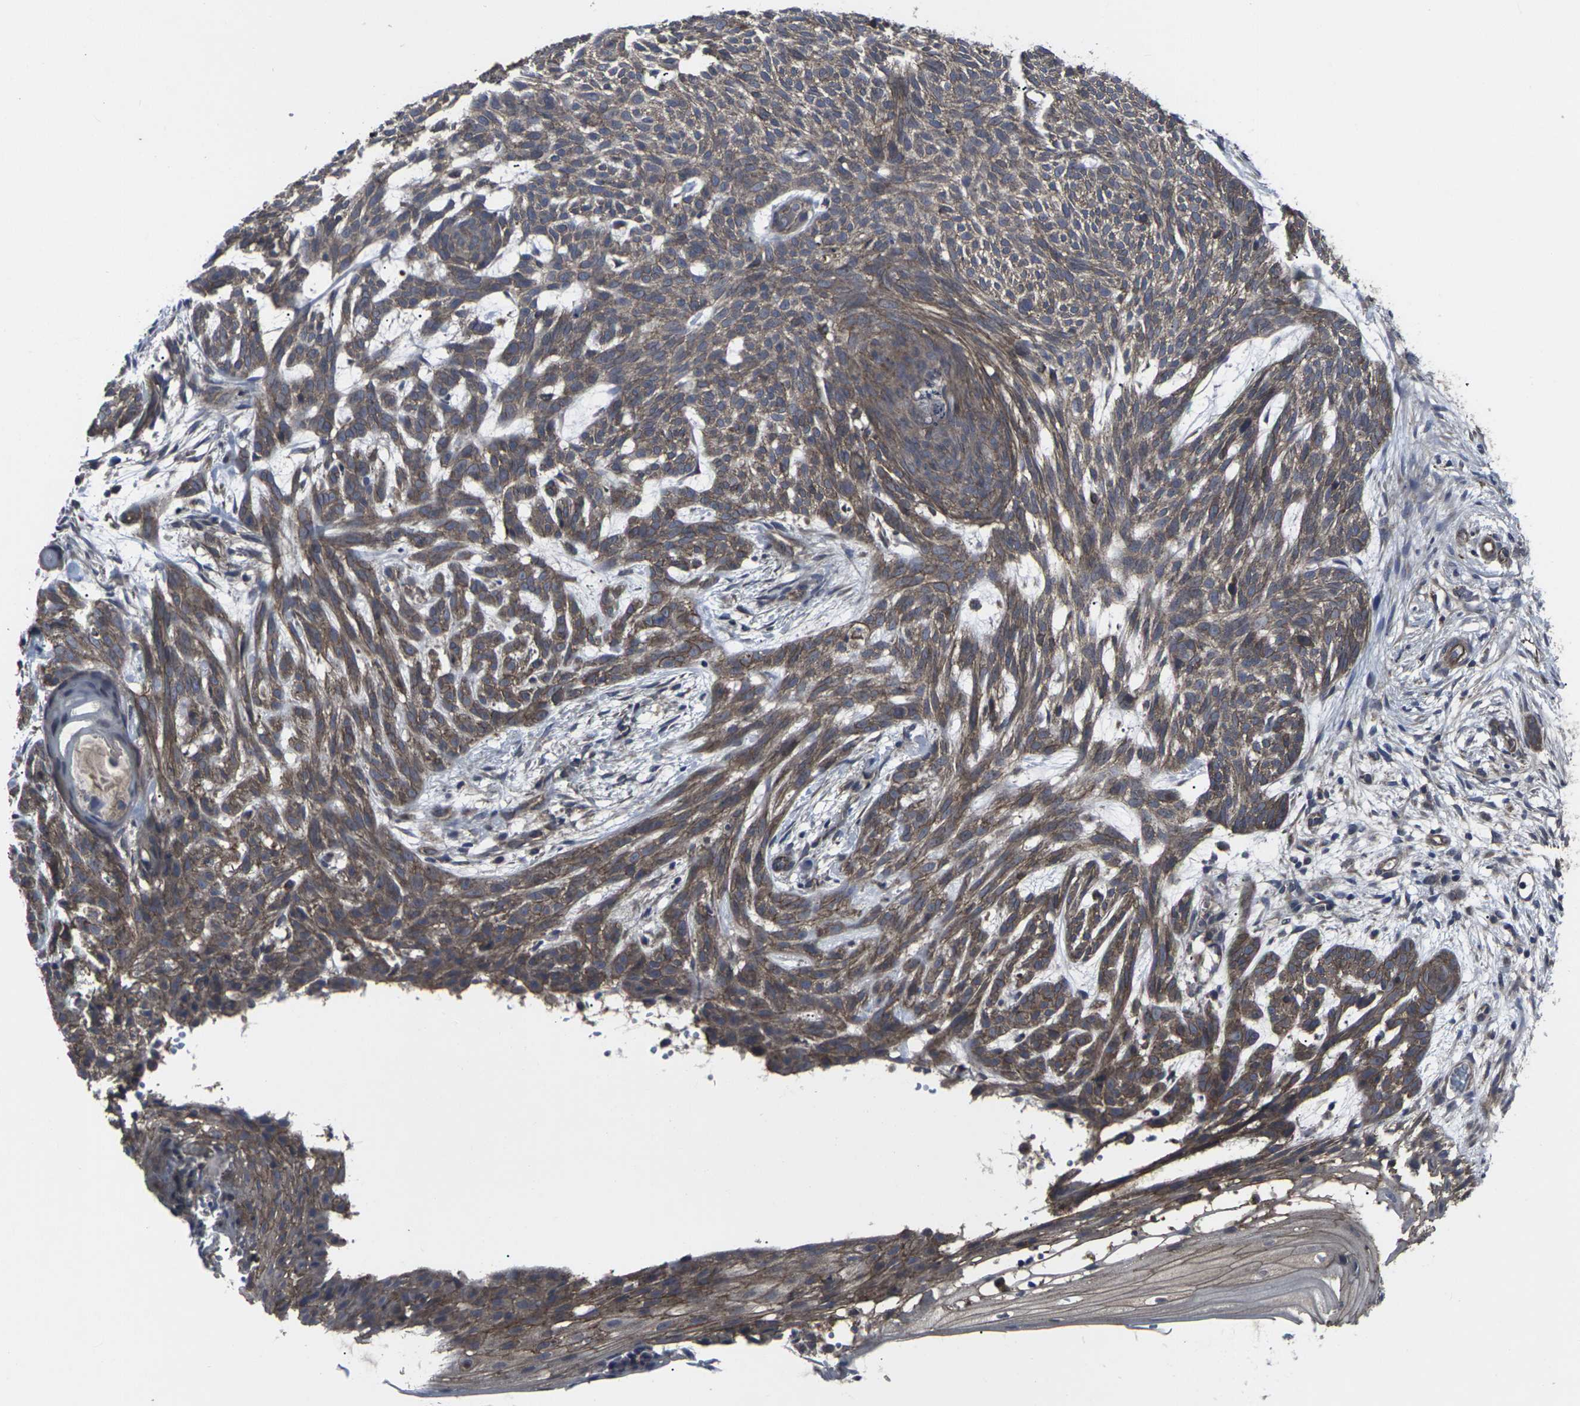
{"staining": {"intensity": "moderate", "quantity": ">75%", "location": "cytoplasmic/membranous"}, "tissue": "skin cancer", "cell_type": "Tumor cells", "image_type": "cancer", "snomed": [{"axis": "morphology", "description": "Basal cell carcinoma"}, {"axis": "topography", "description": "Skin"}], "caption": "Approximately >75% of tumor cells in human skin basal cell carcinoma display moderate cytoplasmic/membranous protein positivity as visualized by brown immunohistochemical staining.", "gene": "MAPKAPK2", "patient": {"sex": "female", "age": 59}}